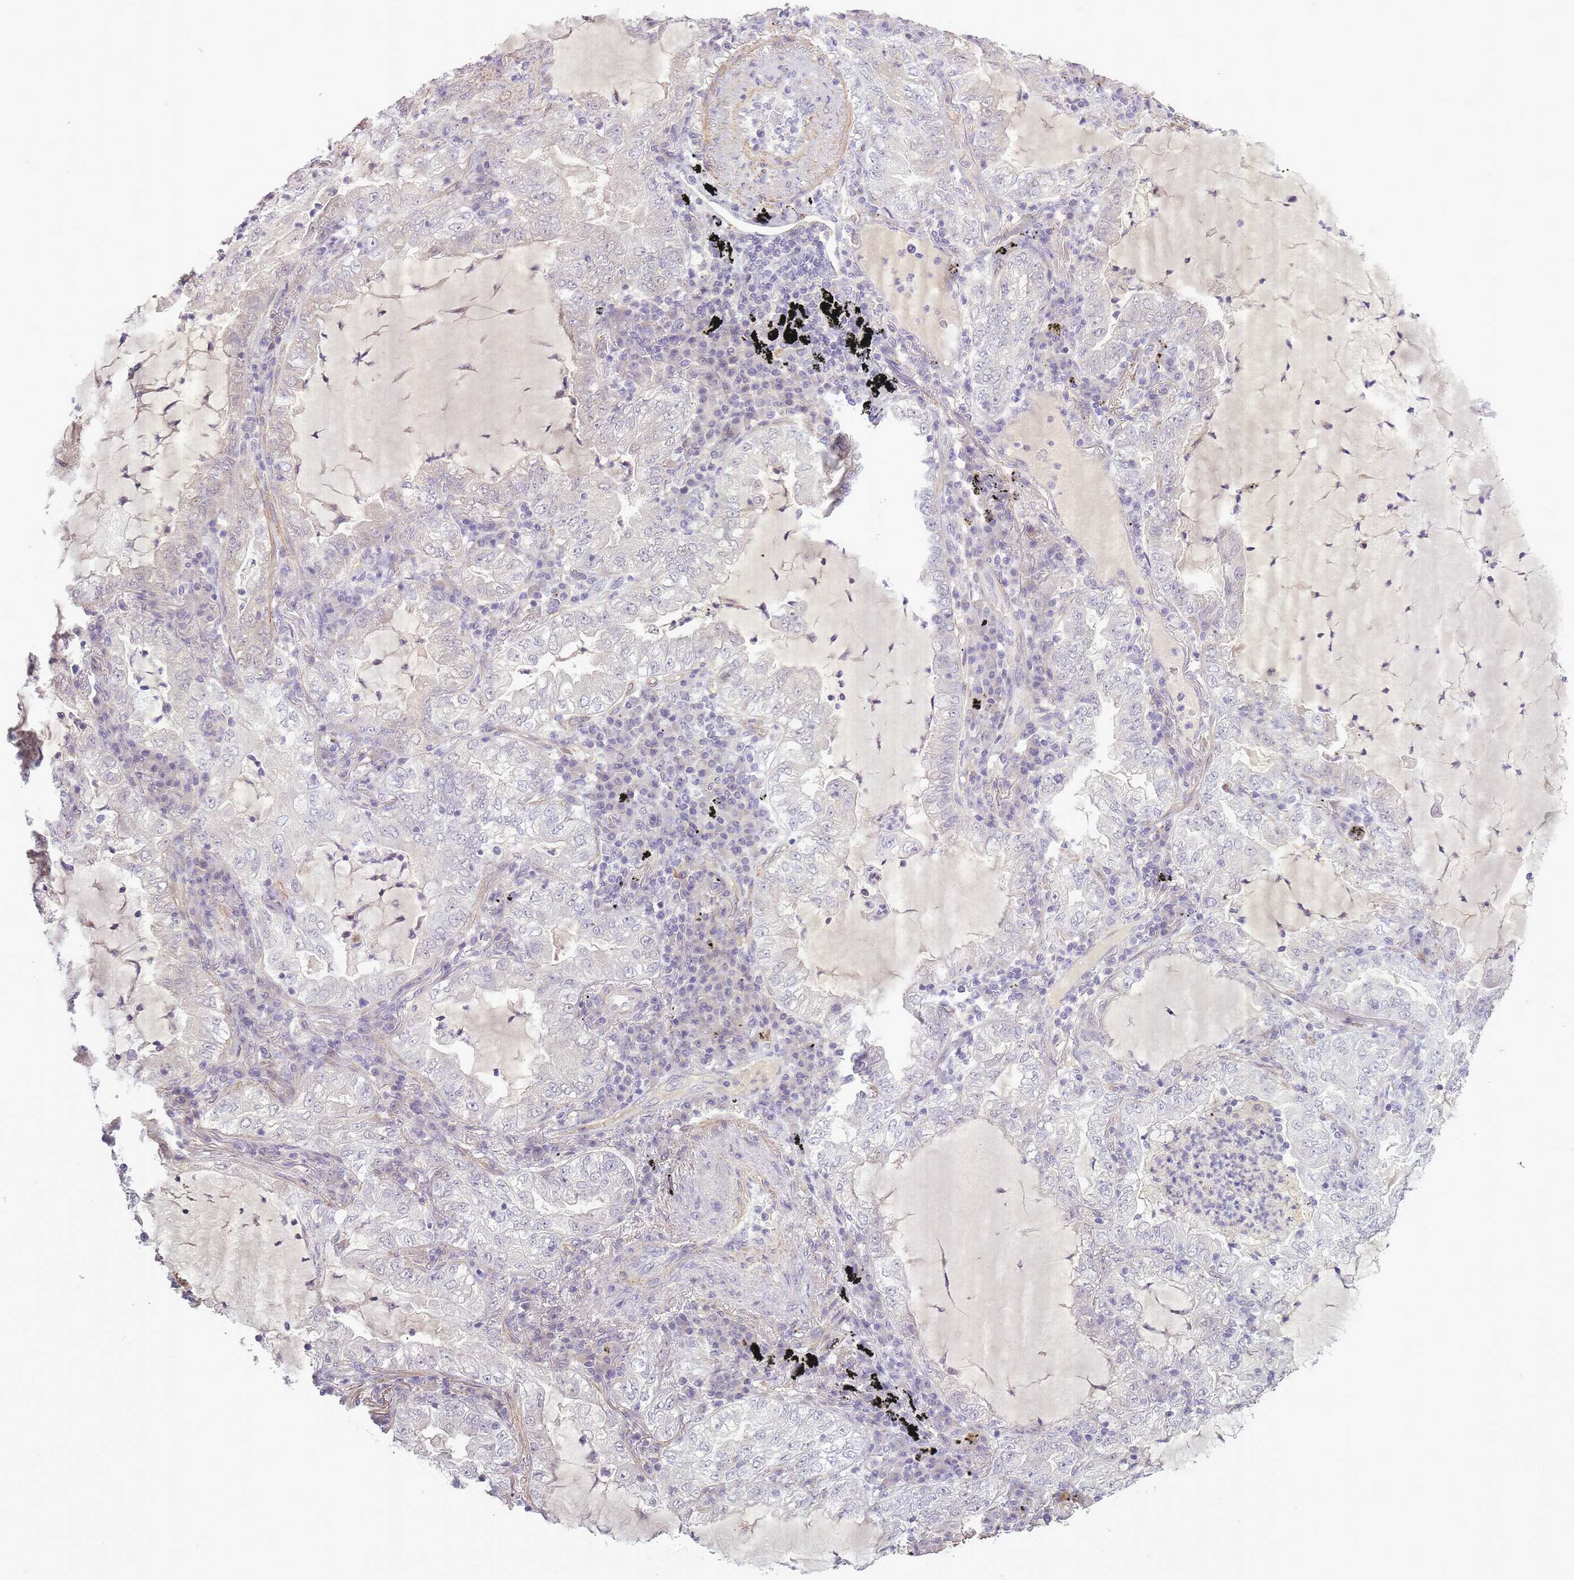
{"staining": {"intensity": "negative", "quantity": "none", "location": "none"}, "tissue": "lung cancer", "cell_type": "Tumor cells", "image_type": "cancer", "snomed": [{"axis": "morphology", "description": "Adenocarcinoma, NOS"}, {"axis": "topography", "description": "Lung"}], "caption": "This is a image of immunohistochemistry staining of adenocarcinoma (lung), which shows no staining in tumor cells. The staining was performed using DAB (3,3'-diaminobenzidine) to visualize the protein expression in brown, while the nuclei were stained in blue with hematoxylin (Magnification: 20x).", "gene": "SLC8A2", "patient": {"sex": "female", "age": 73}}